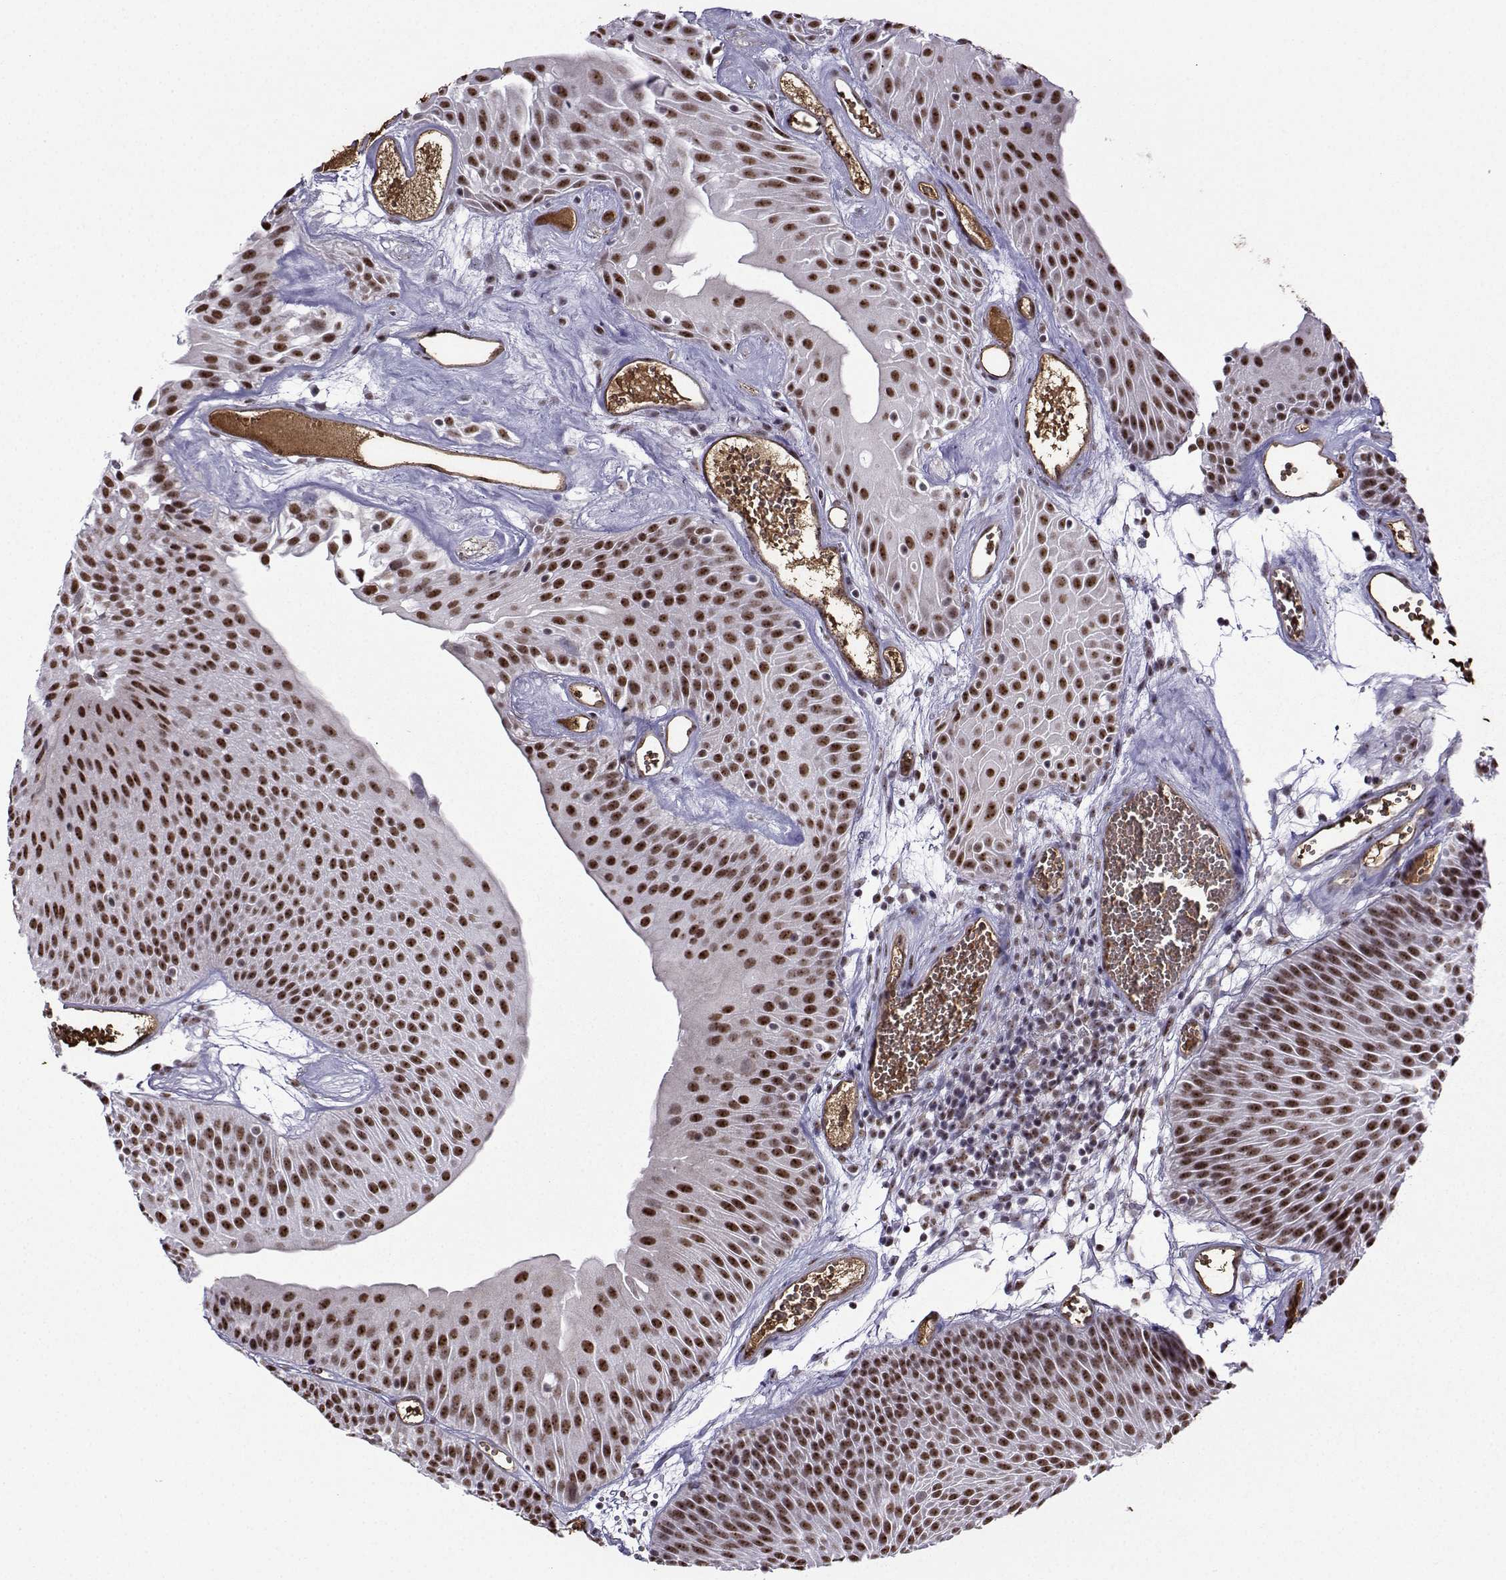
{"staining": {"intensity": "strong", "quantity": ">75%", "location": "nuclear"}, "tissue": "urothelial cancer", "cell_type": "Tumor cells", "image_type": "cancer", "snomed": [{"axis": "morphology", "description": "Urothelial carcinoma, Low grade"}, {"axis": "topography", "description": "Urinary bladder"}], "caption": "Immunohistochemistry (IHC) (DAB (3,3'-diaminobenzidine)) staining of urothelial cancer shows strong nuclear protein expression in about >75% of tumor cells. The staining was performed using DAB (3,3'-diaminobenzidine) to visualize the protein expression in brown, while the nuclei were stained in blue with hematoxylin (Magnification: 20x).", "gene": "CCNK", "patient": {"sex": "male", "age": 52}}